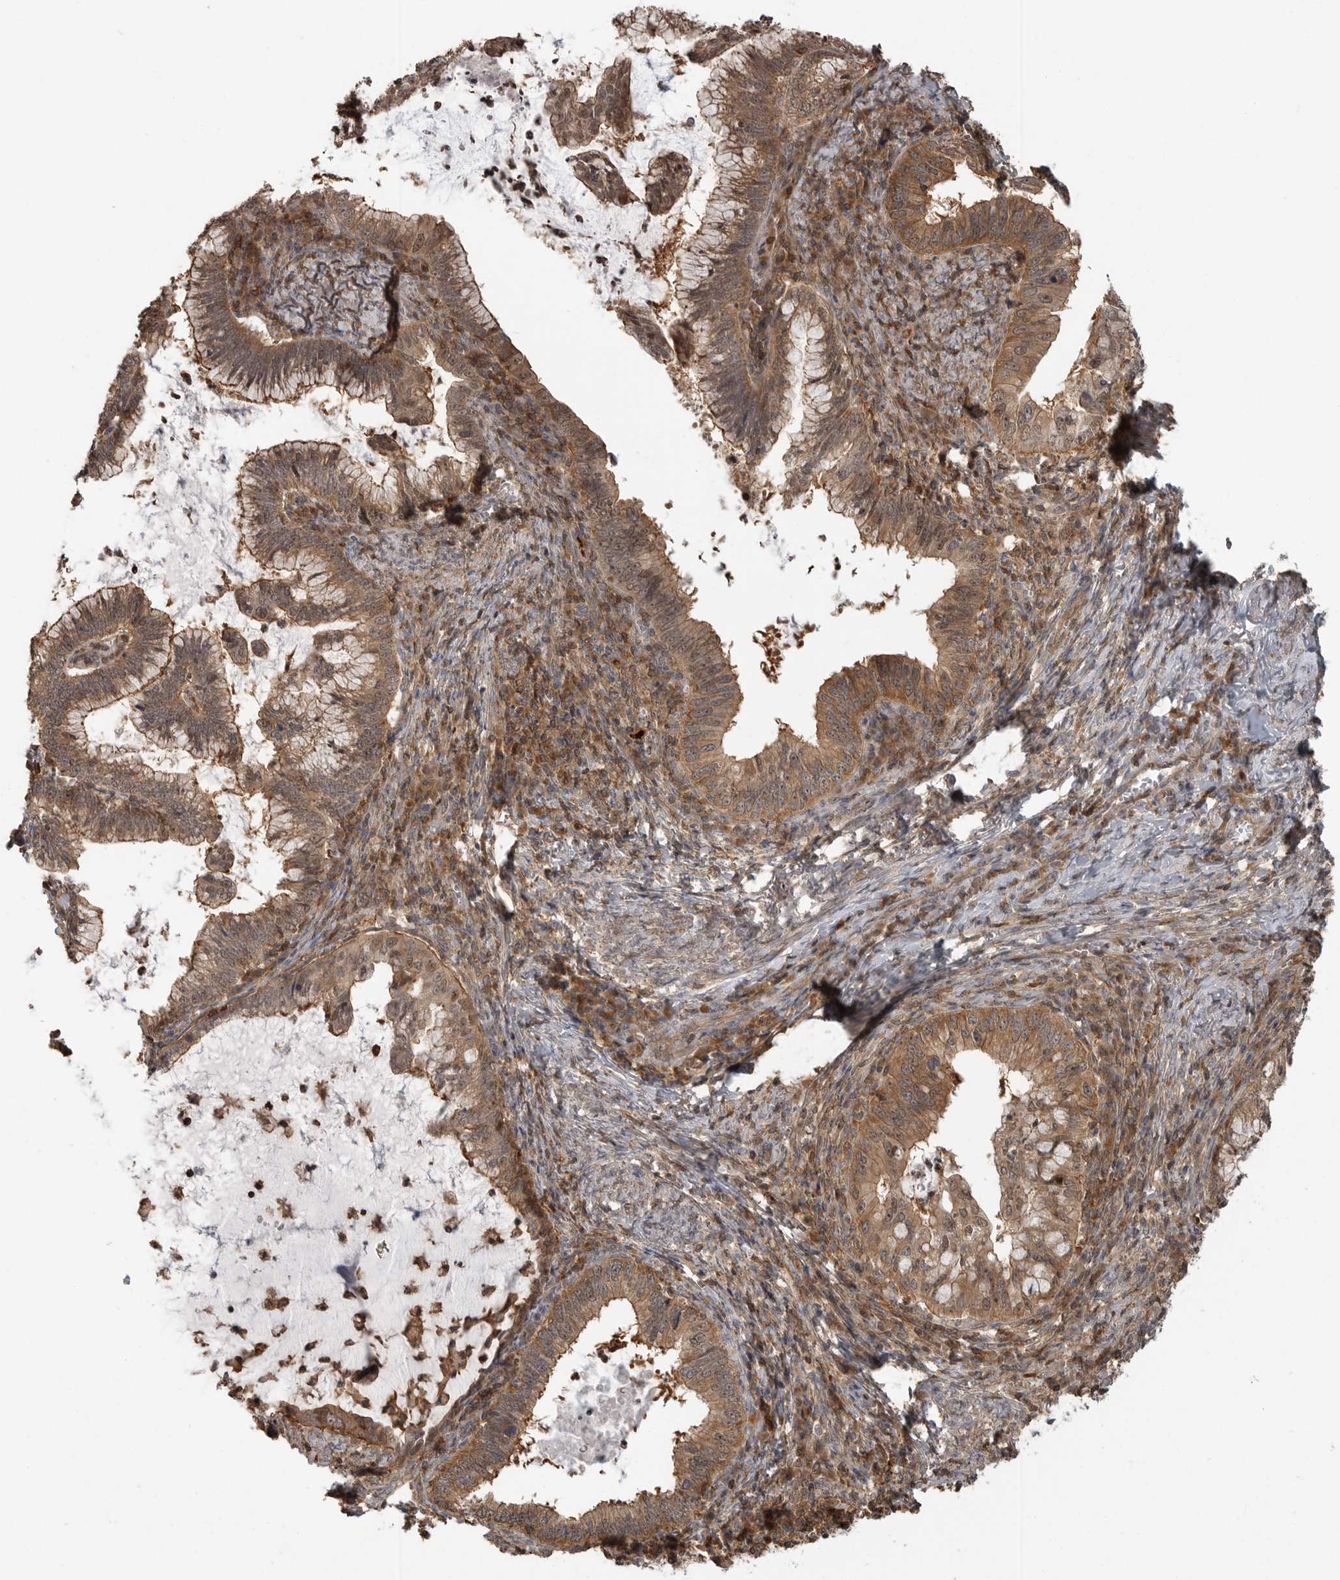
{"staining": {"intensity": "moderate", "quantity": ">75%", "location": "cytoplasmic/membranous,nuclear"}, "tissue": "cervical cancer", "cell_type": "Tumor cells", "image_type": "cancer", "snomed": [{"axis": "morphology", "description": "Adenocarcinoma, NOS"}, {"axis": "topography", "description": "Cervix"}], "caption": "Immunohistochemical staining of adenocarcinoma (cervical) displays medium levels of moderate cytoplasmic/membranous and nuclear protein positivity in about >75% of tumor cells. Immunohistochemistry (ihc) stains the protein in brown and the nuclei are stained blue.", "gene": "ERN1", "patient": {"sex": "female", "age": 36}}